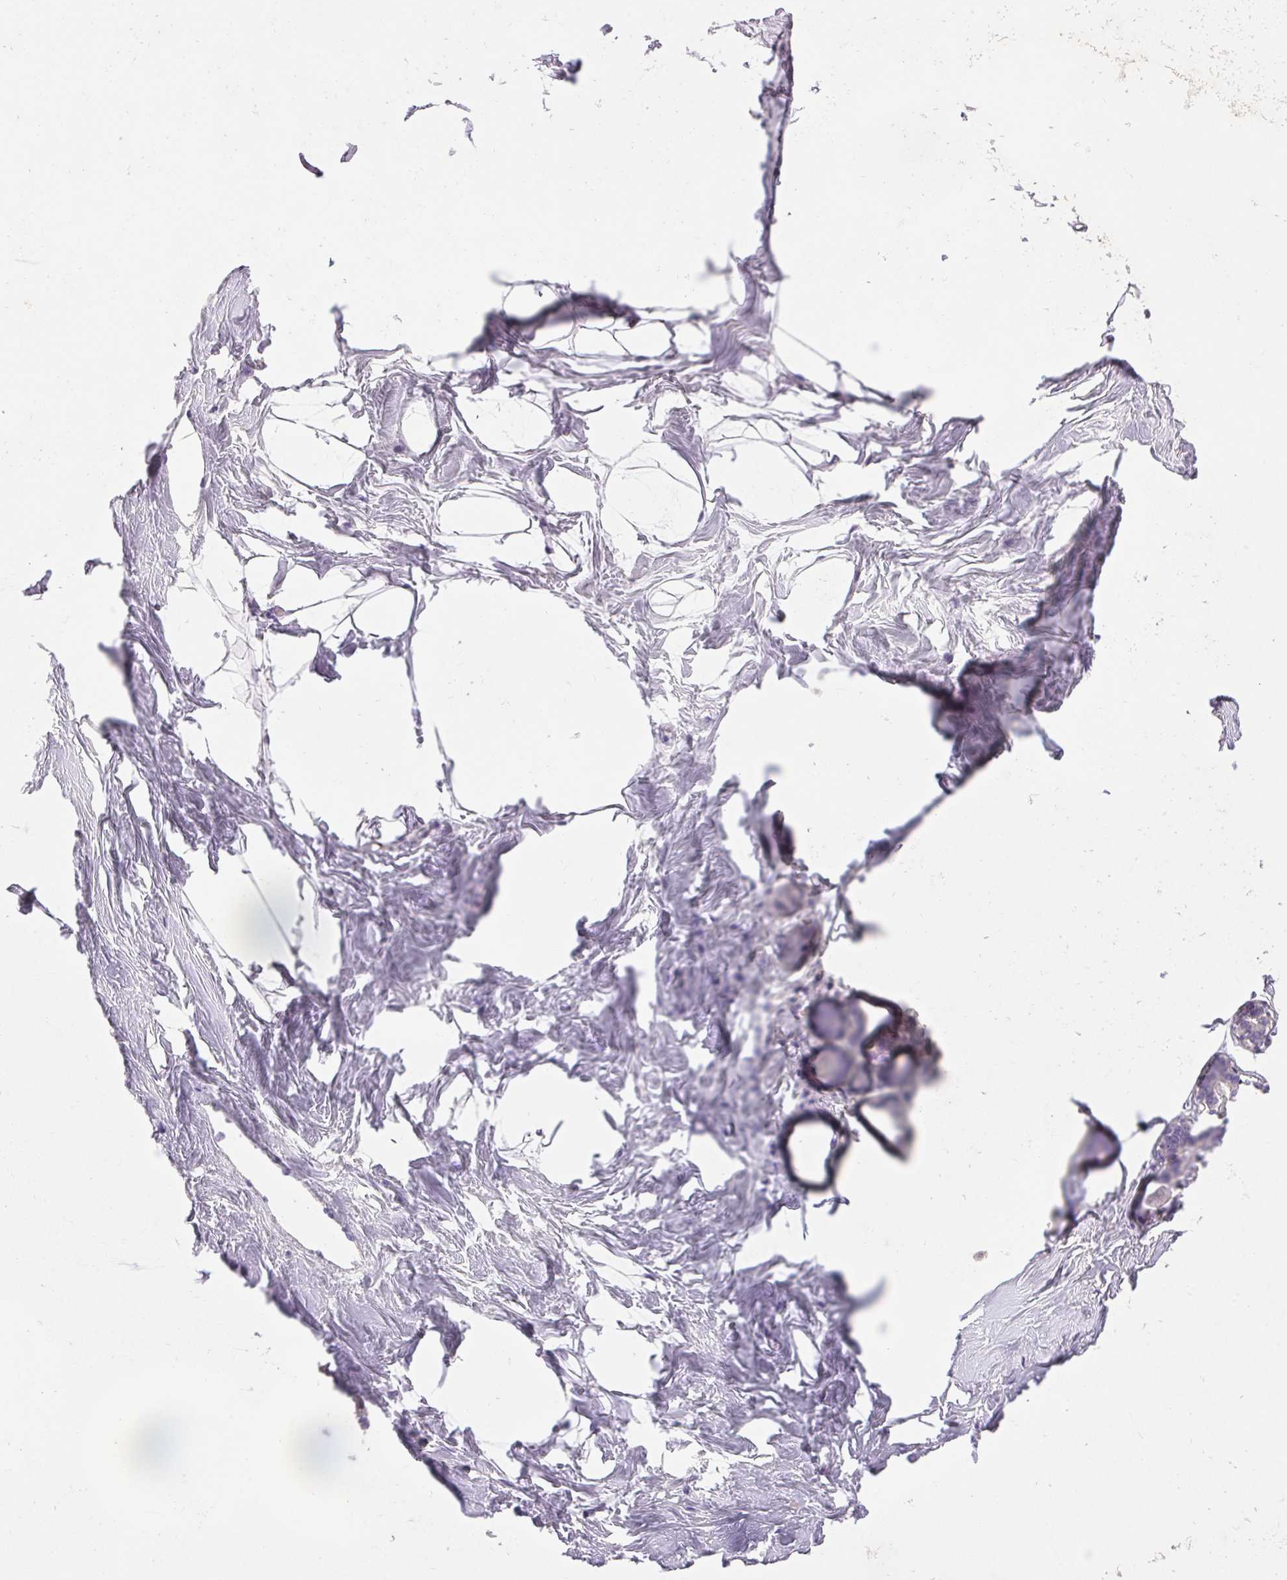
{"staining": {"intensity": "negative", "quantity": "none", "location": "none"}, "tissue": "breast", "cell_type": "Adipocytes", "image_type": "normal", "snomed": [{"axis": "morphology", "description": "Normal tissue, NOS"}, {"axis": "topography", "description": "Breast"}], "caption": "This photomicrograph is of normal breast stained with immunohistochemistry (IHC) to label a protein in brown with the nuclei are counter-stained blue. There is no positivity in adipocytes.", "gene": "ARHGAP11B", "patient": {"sex": "female", "age": 45}}